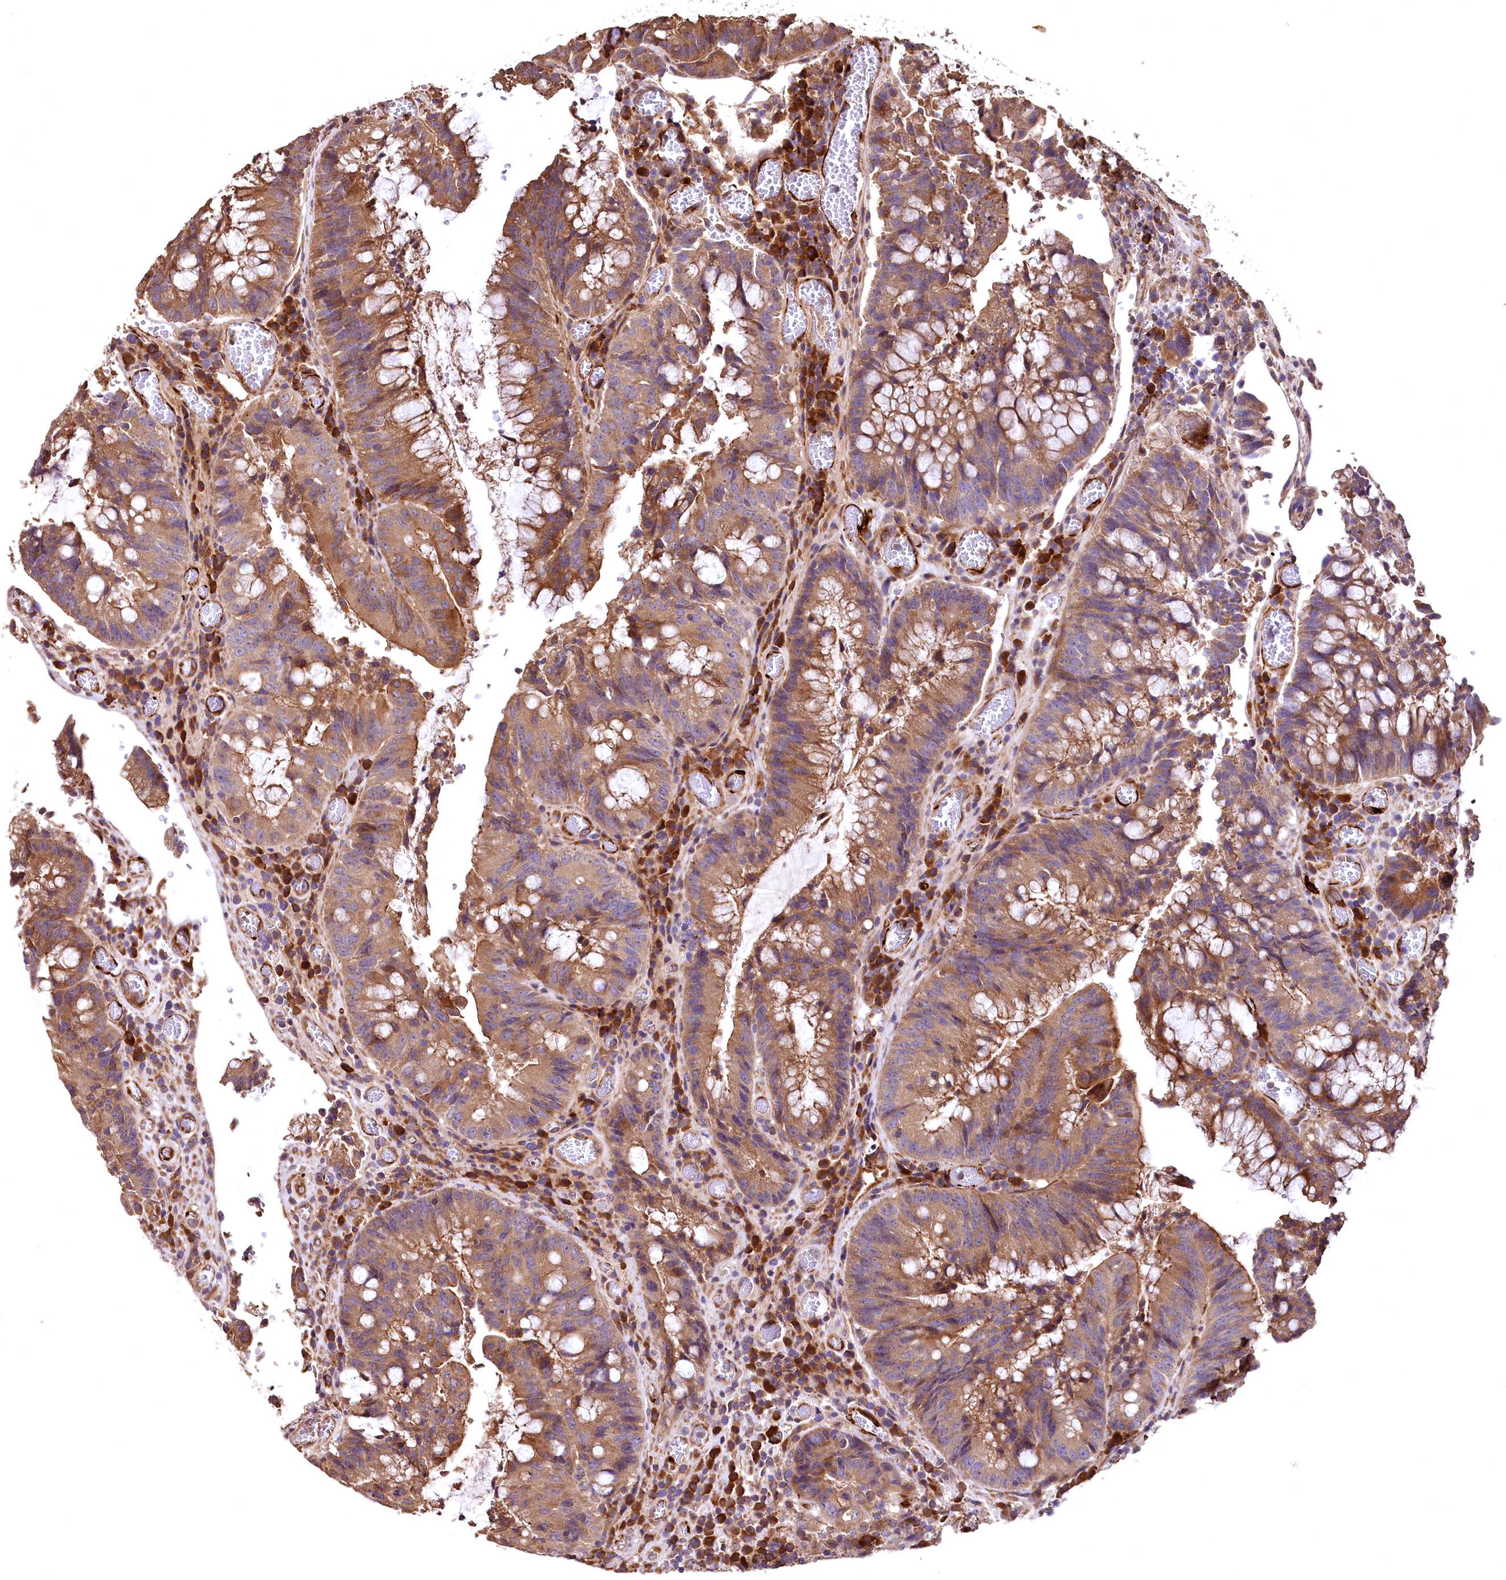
{"staining": {"intensity": "moderate", "quantity": ">75%", "location": "cytoplasmic/membranous"}, "tissue": "colorectal cancer", "cell_type": "Tumor cells", "image_type": "cancer", "snomed": [{"axis": "morphology", "description": "Adenocarcinoma, NOS"}, {"axis": "topography", "description": "Rectum"}], "caption": "There is medium levels of moderate cytoplasmic/membranous staining in tumor cells of colorectal adenocarcinoma, as demonstrated by immunohistochemical staining (brown color).", "gene": "RASSF1", "patient": {"sex": "male", "age": 69}}